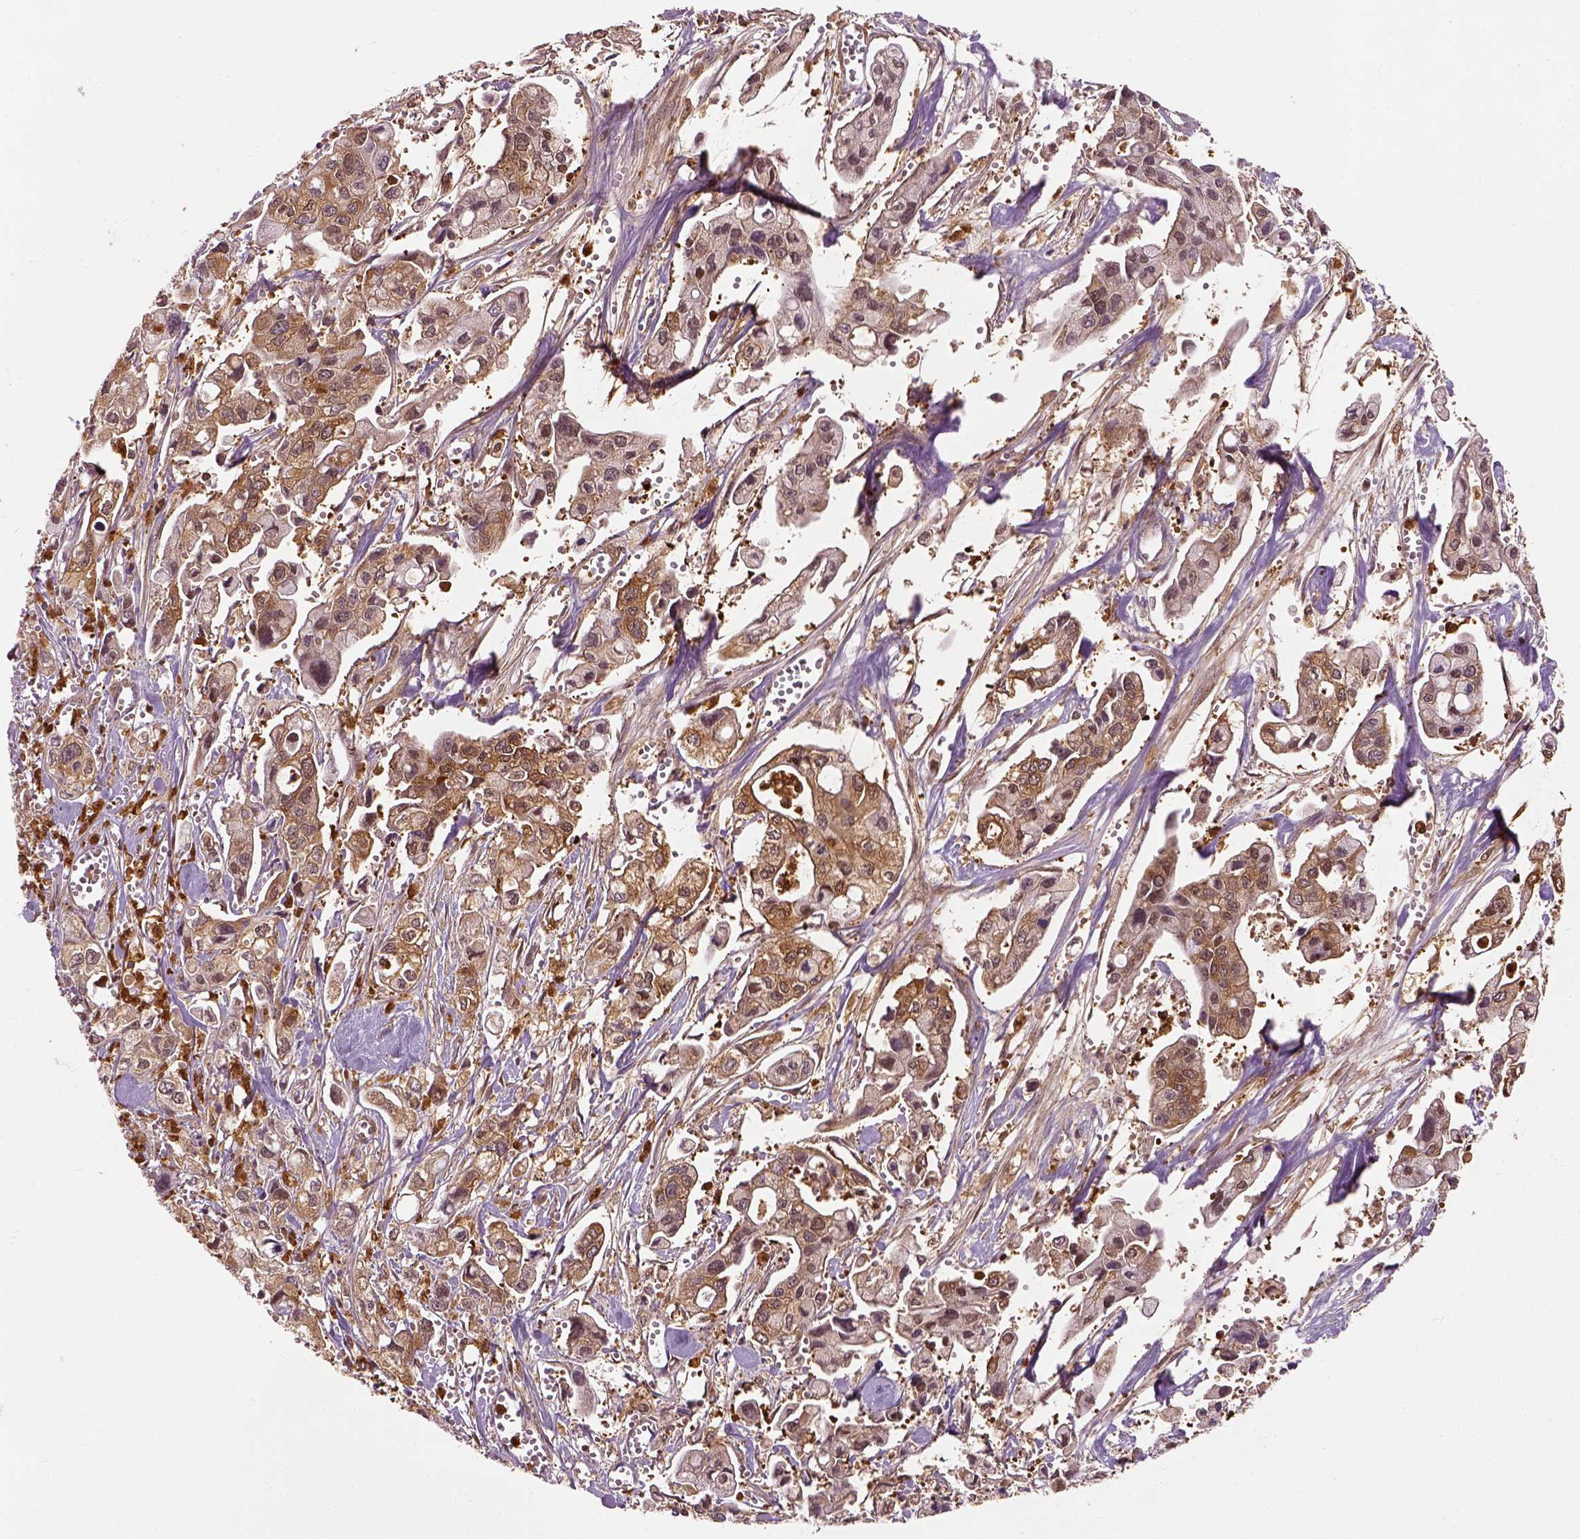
{"staining": {"intensity": "moderate", "quantity": ">75%", "location": "cytoplasmic/membranous"}, "tissue": "pancreatic cancer", "cell_type": "Tumor cells", "image_type": "cancer", "snomed": [{"axis": "morphology", "description": "Adenocarcinoma, NOS"}, {"axis": "topography", "description": "Pancreas"}], "caption": "An immunohistochemistry (IHC) histopathology image of tumor tissue is shown. Protein staining in brown shows moderate cytoplasmic/membranous positivity in pancreatic cancer (adenocarcinoma) within tumor cells. Using DAB (3,3'-diaminobenzidine) (brown) and hematoxylin (blue) stains, captured at high magnification using brightfield microscopy.", "gene": "GPI", "patient": {"sex": "male", "age": 70}}